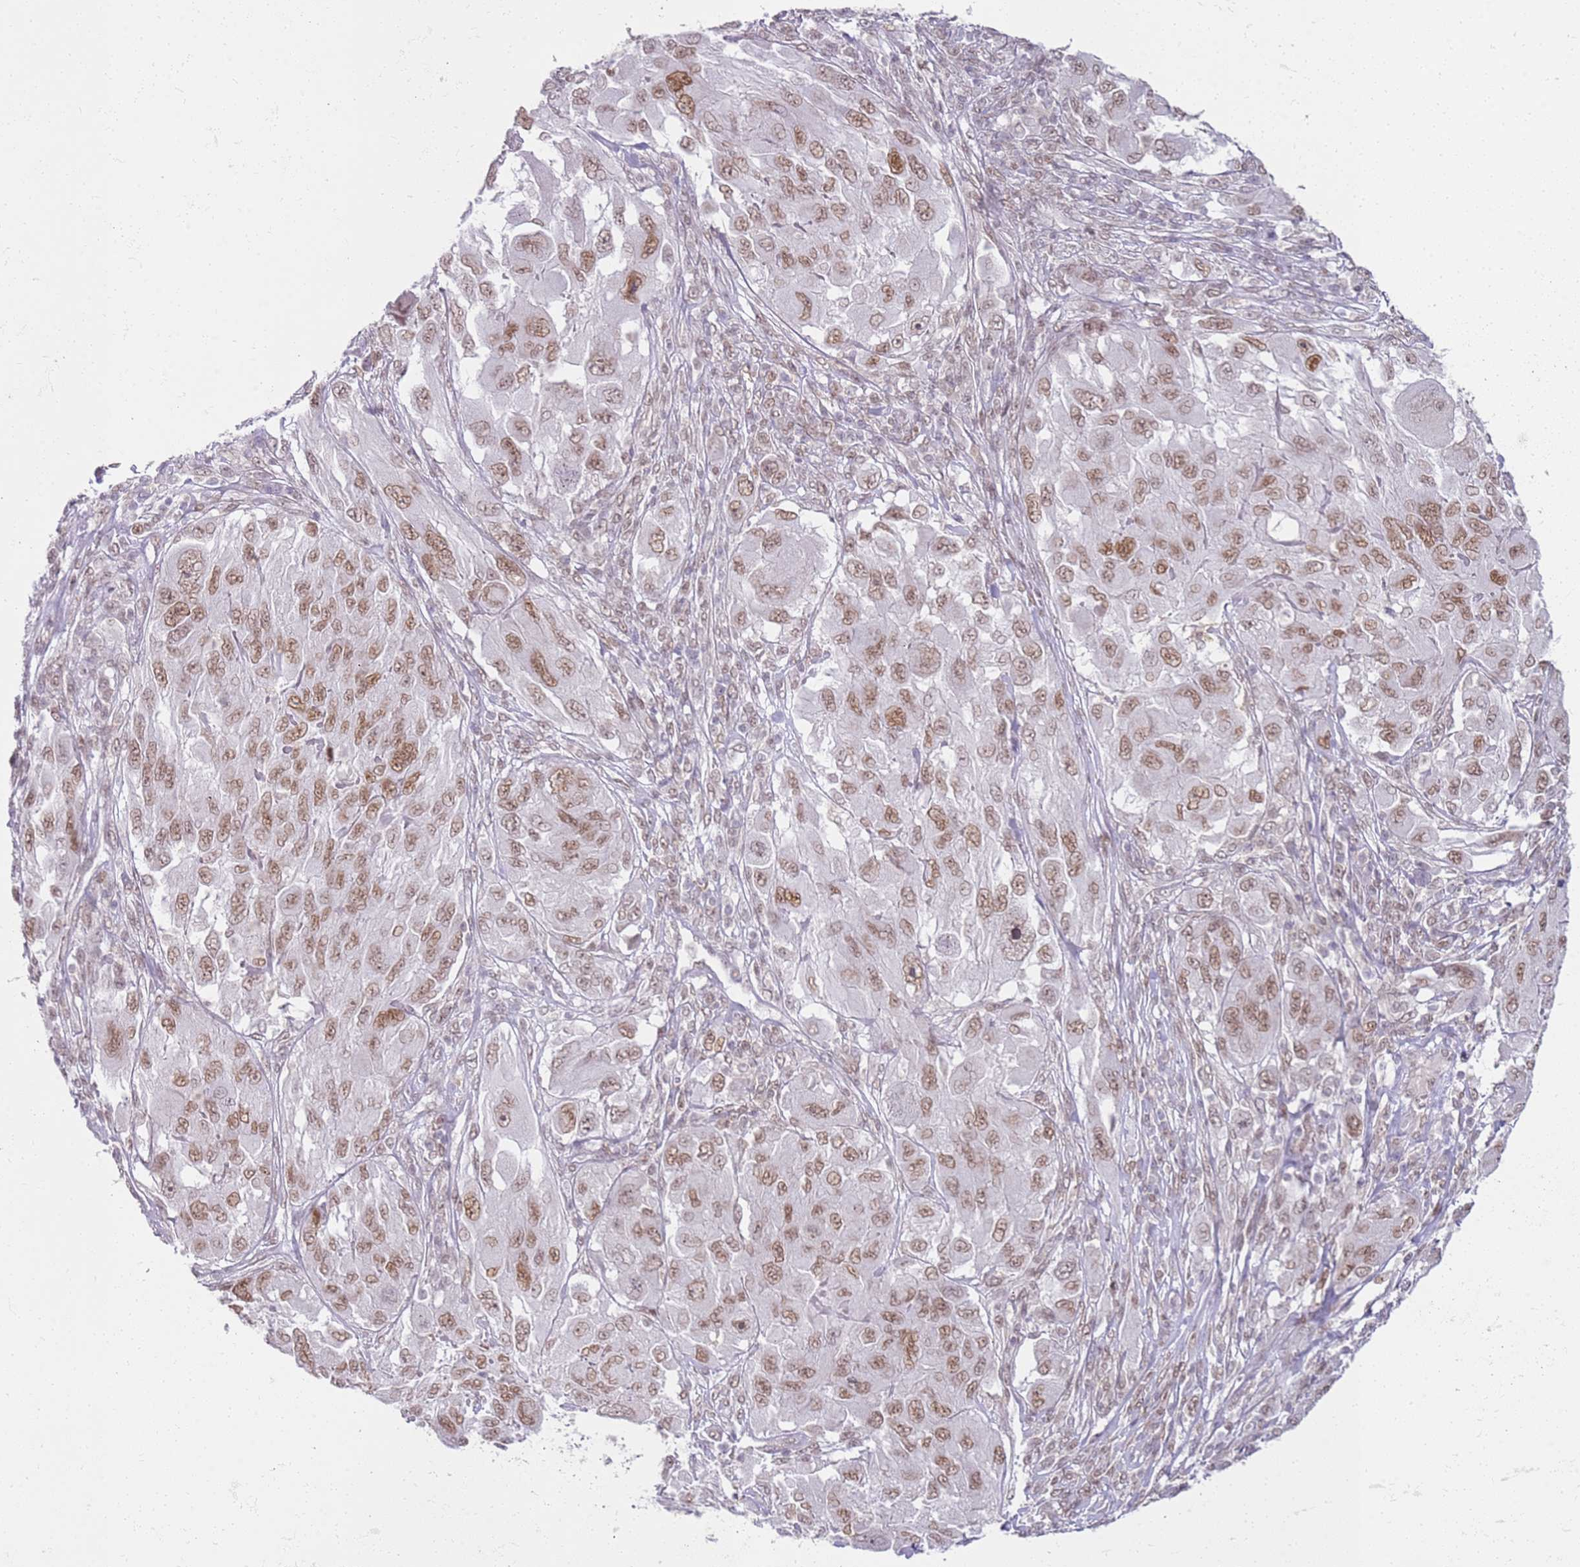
{"staining": {"intensity": "moderate", "quantity": ">75%", "location": "nuclear"}, "tissue": "melanoma", "cell_type": "Tumor cells", "image_type": "cancer", "snomed": [{"axis": "morphology", "description": "Malignant melanoma, NOS"}, {"axis": "topography", "description": "Skin"}], "caption": "Immunohistochemistry of malignant melanoma exhibits medium levels of moderate nuclear expression in about >75% of tumor cells.", "gene": "PHC2", "patient": {"sex": "female", "age": 91}}